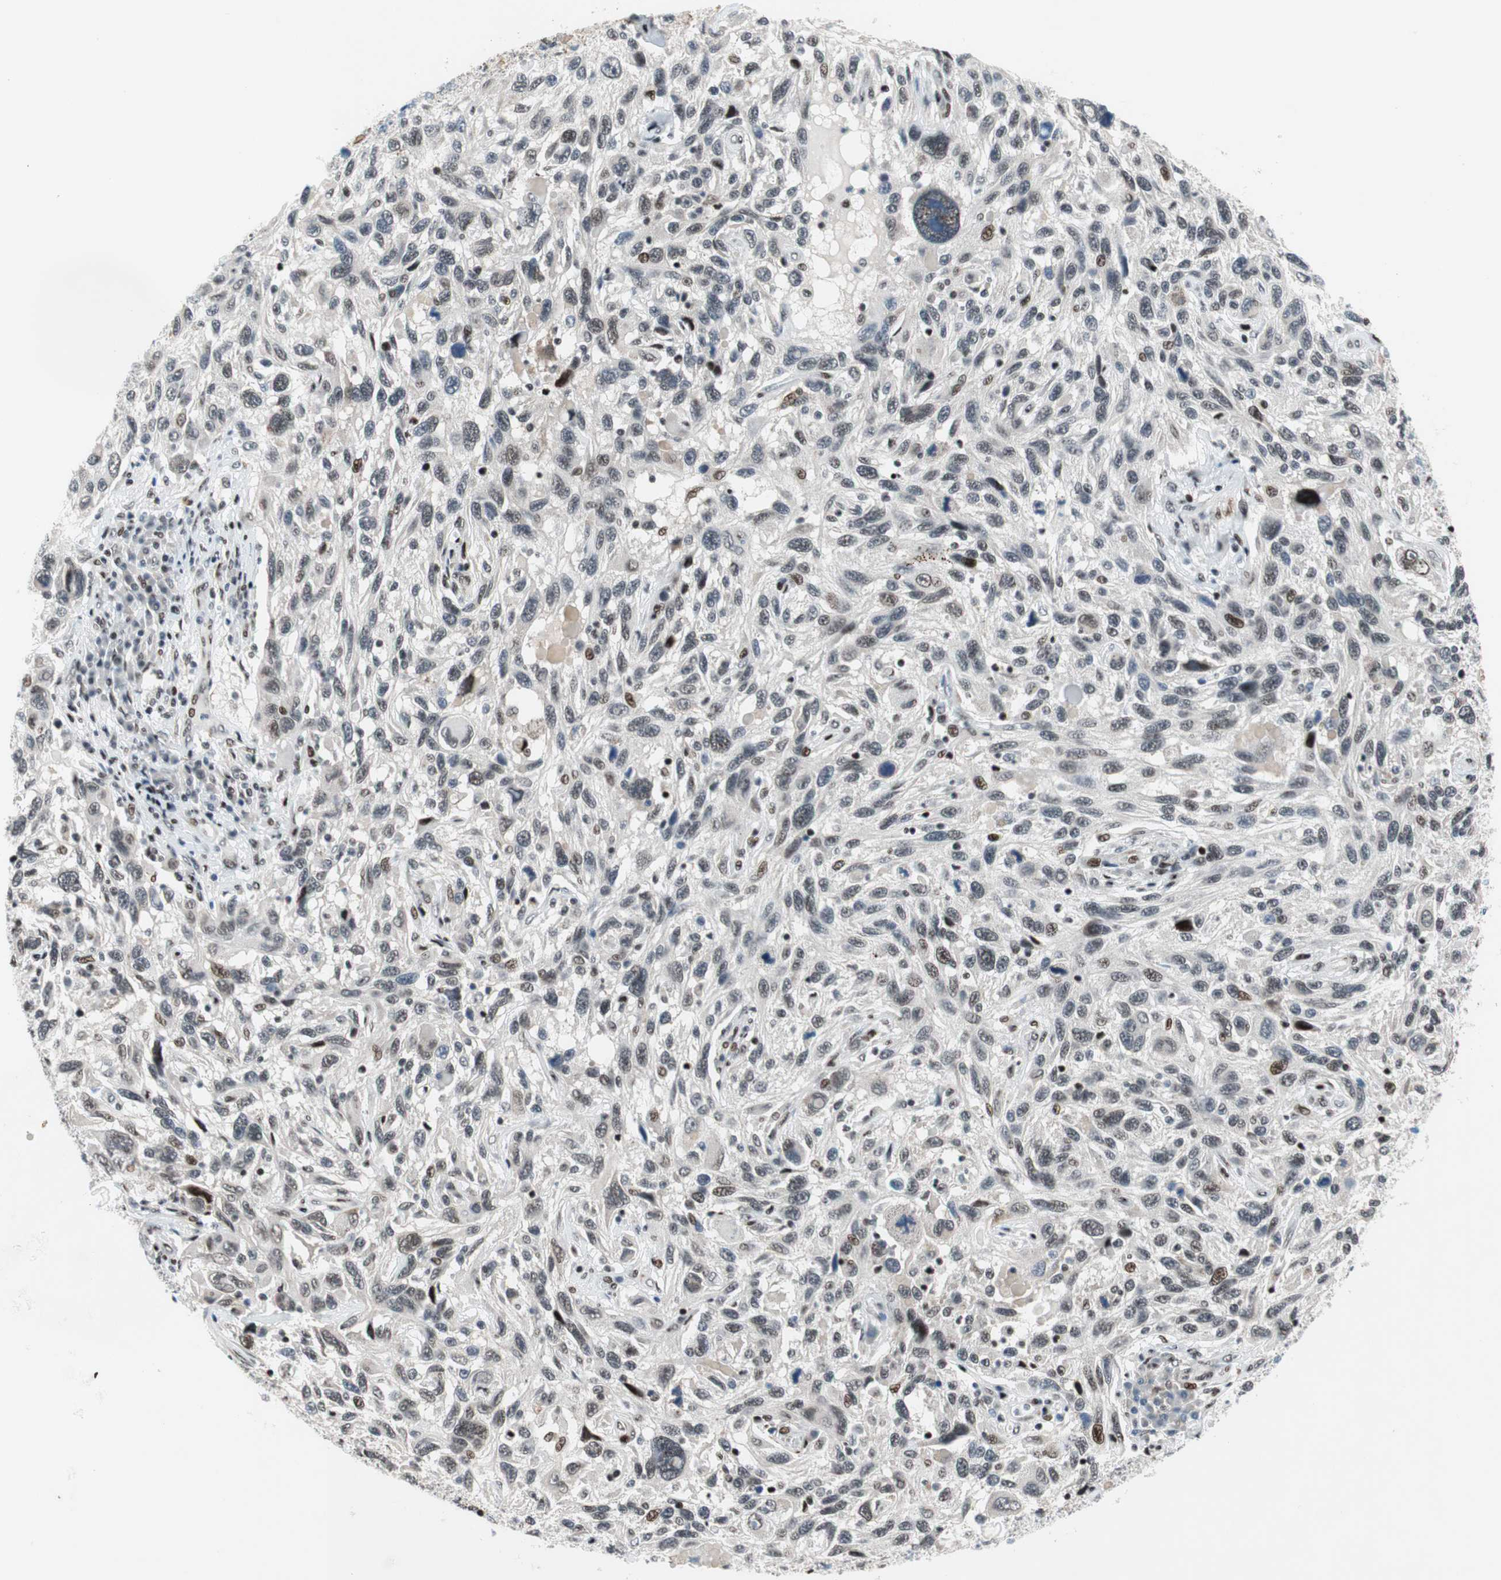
{"staining": {"intensity": "moderate", "quantity": "<25%", "location": "nuclear"}, "tissue": "melanoma", "cell_type": "Tumor cells", "image_type": "cancer", "snomed": [{"axis": "morphology", "description": "Malignant melanoma, NOS"}, {"axis": "topography", "description": "Skin"}], "caption": "Immunohistochemical staining of human melanoma reveals low levels of moderate nuclear protein positivity in about <25% of tumor cells.", "gene": "FBXO44", "patient": {"sex": "male", "age": 53}}